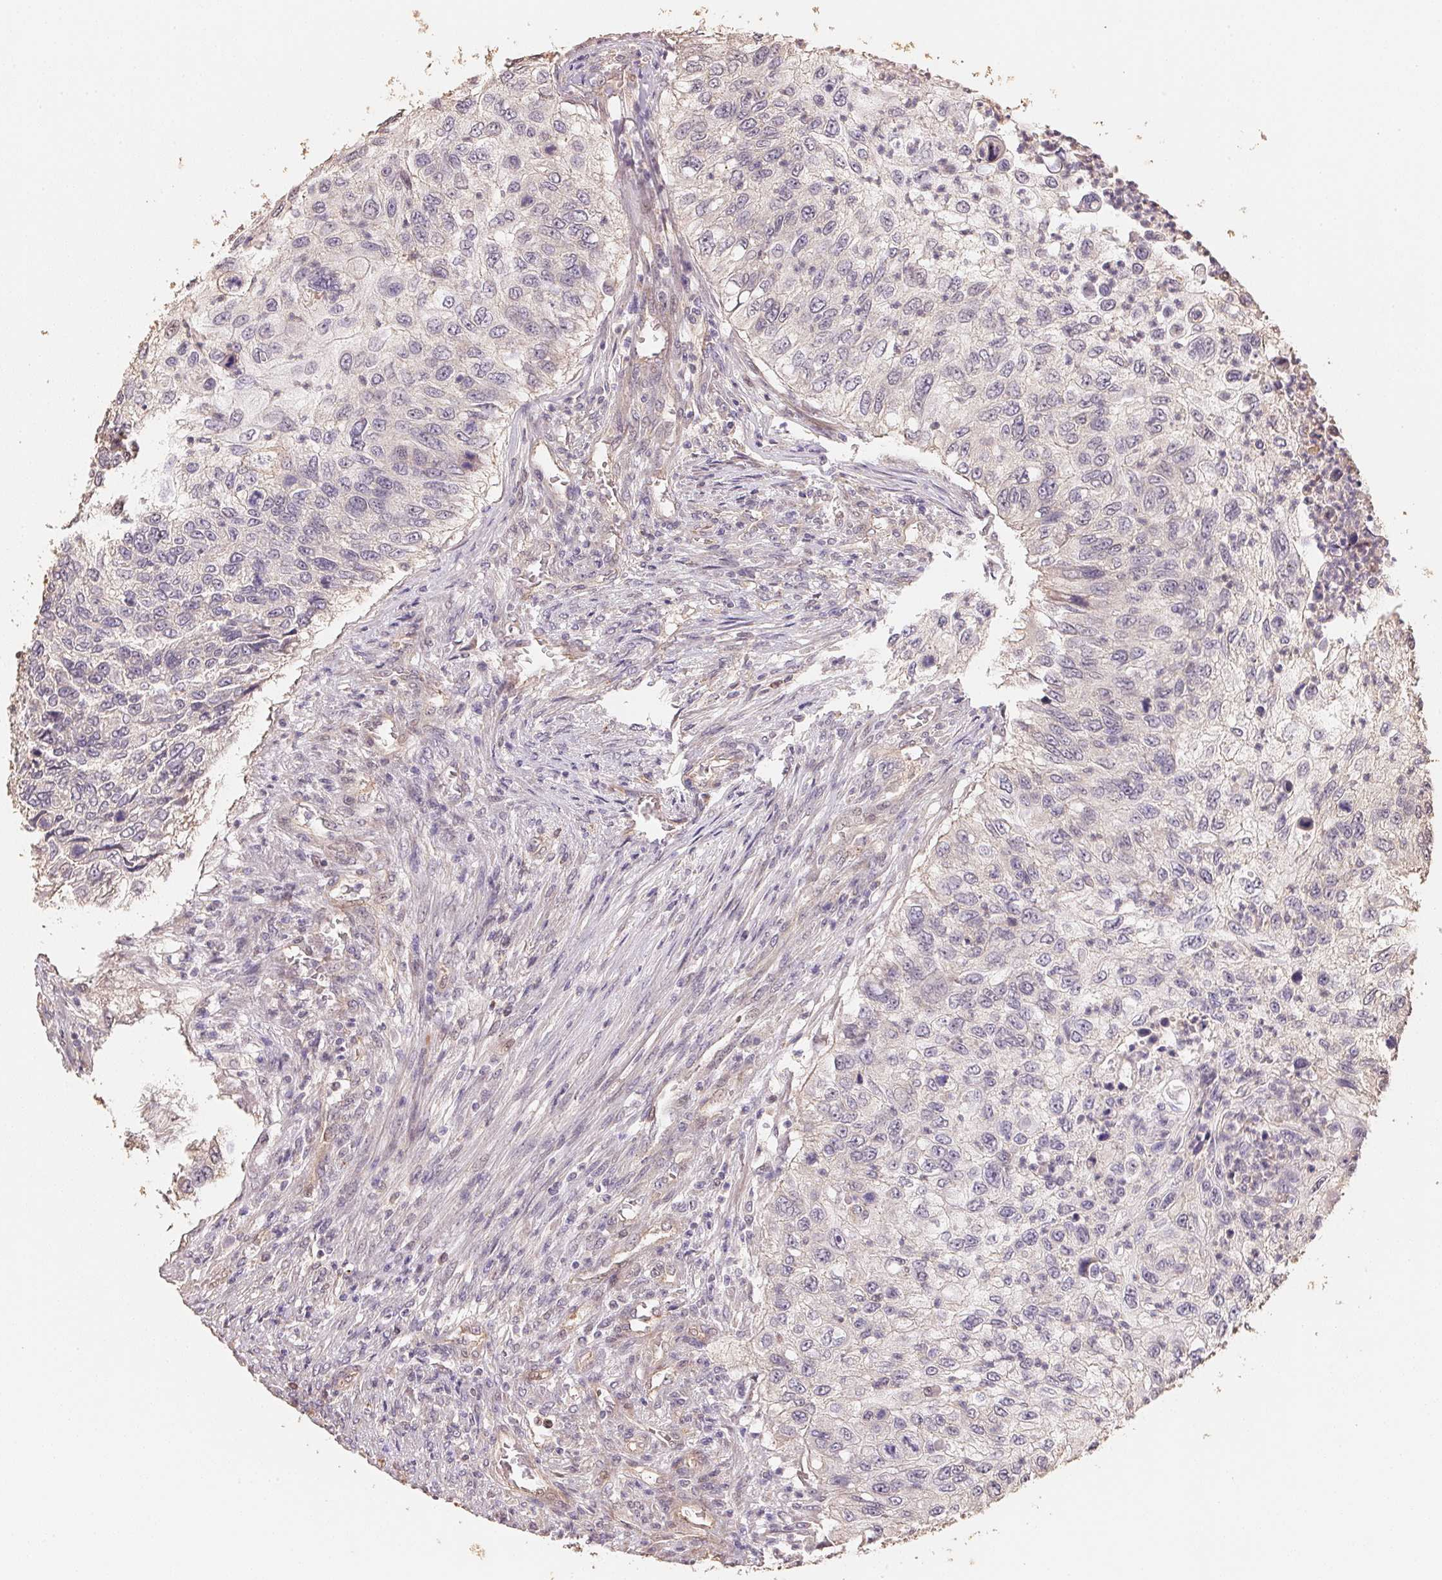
{"staining": {"intensity": "negative", "quantity": "none", "location": "none"}, "tissue": "urothelial cancer", "cell_type": "Tumor cells", "image_type": "cancer", "snomed": [{"axis": "morphology", "description": "Urothelial carcinoma, High grade"}, {"axis": "topography", "description": "Urinary bladder"}], "caption": "An immunohistochemistry image of urothelial cancer is shown. There is no staining in tumor cells of urothelial cancer. Brightfield microscopy of immunohistochemistry (IHC) stained with DAB (3,3'-diaminobenzidine) (brown) and hematoxylin (blue), captured at high magnification.", "gene": "TMEM222", "patient": {"sex": "female", "age": 60}}